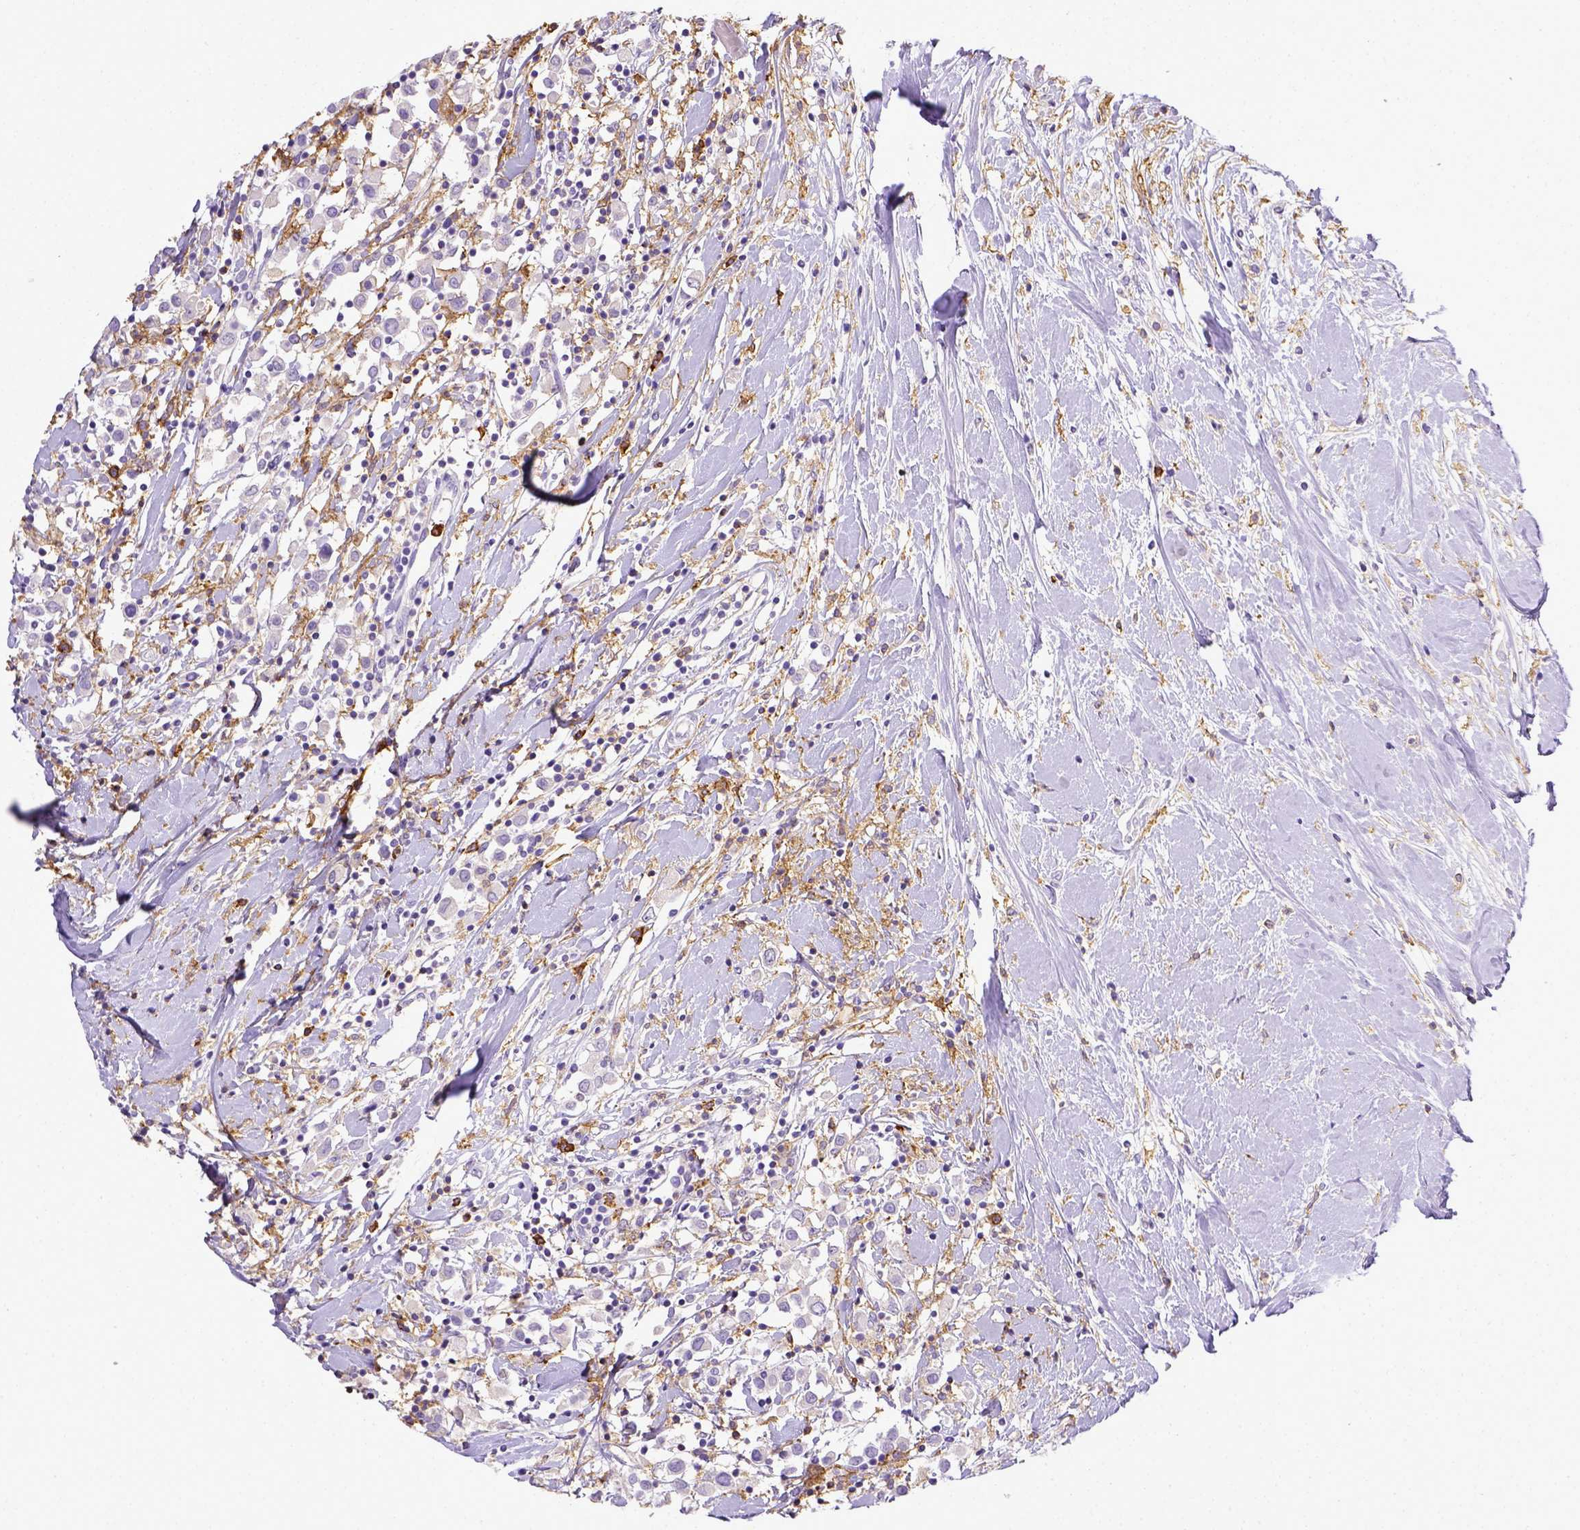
{"staining": {"intensity": "negative", "quantity": "none", "location": "none"}, "tissue": "breast cancer", "cell_type": "Tumor cells", "image_type": "cancer", "snomed": [{"axis": "morphology", "description": "Duct carcinoma"}, {"axis": "topography", "description": "Breast"}], "caption": "A micrograph of human breast cancer is negative for staining in tumor cells.", "gene": "ITGAM", "patient": {"sex": "female", "age": 61}}